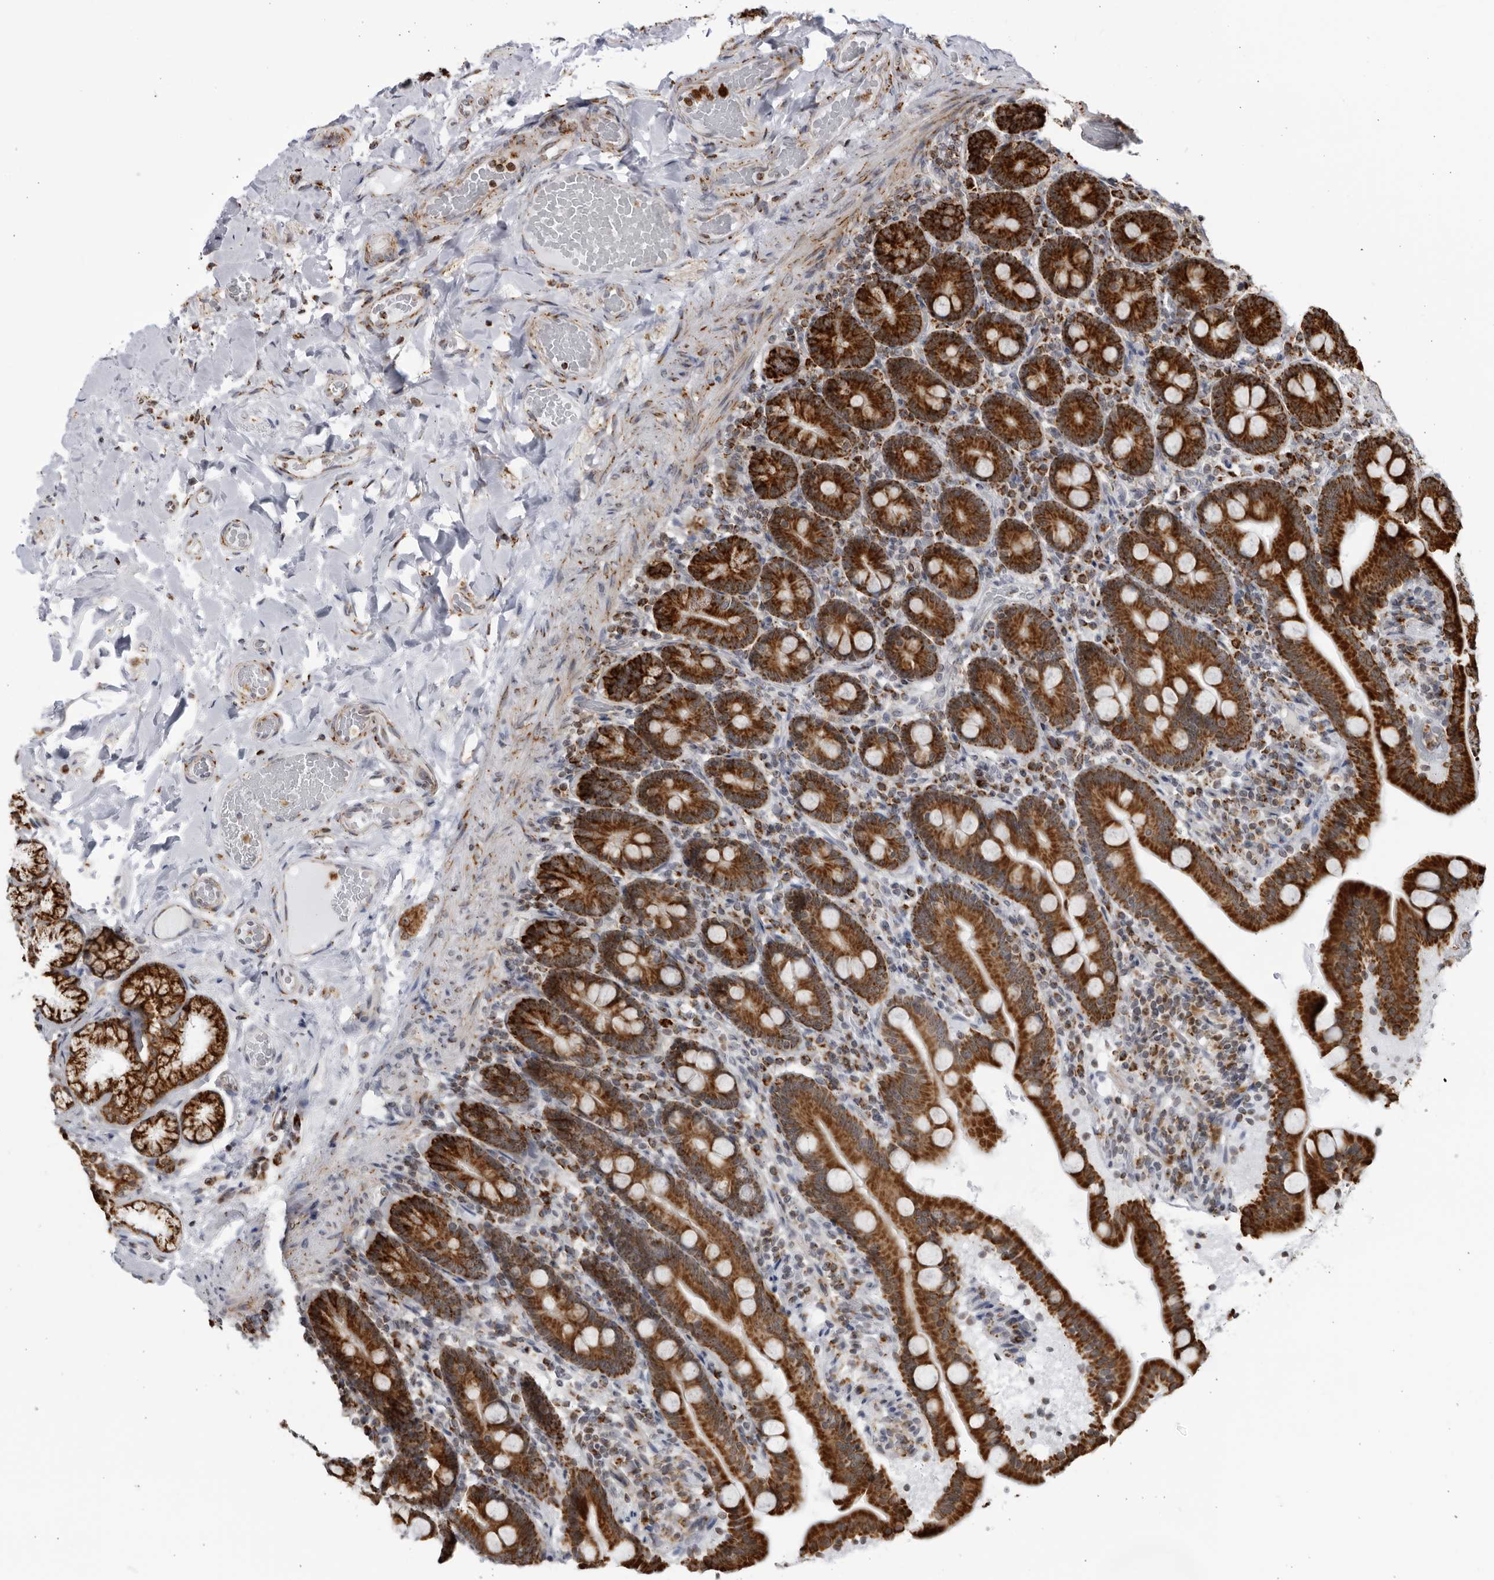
{"staining": {"intensity": "strong", "quantity": ">75%", "location": "cytoplasmic/membranous"}, "tissue": "duodenum", "cell_type": "Glandular cells", "image_type": "normal", "snomed": [{"axis": "morphology", "description": "Normal tissue, NOS"}, {"axis": "topography", "description": "Duodenum"}], "caption": "The micrograph shows a brown stain indicating the presence of a protein in the cytoplasmic/membranous of glandular cells in duodenum. (DAB IHC, brown staining for protein, blue staining for nuclei).", "gene": "RBM34", "patient": {"sex": "male", "age": 54}}